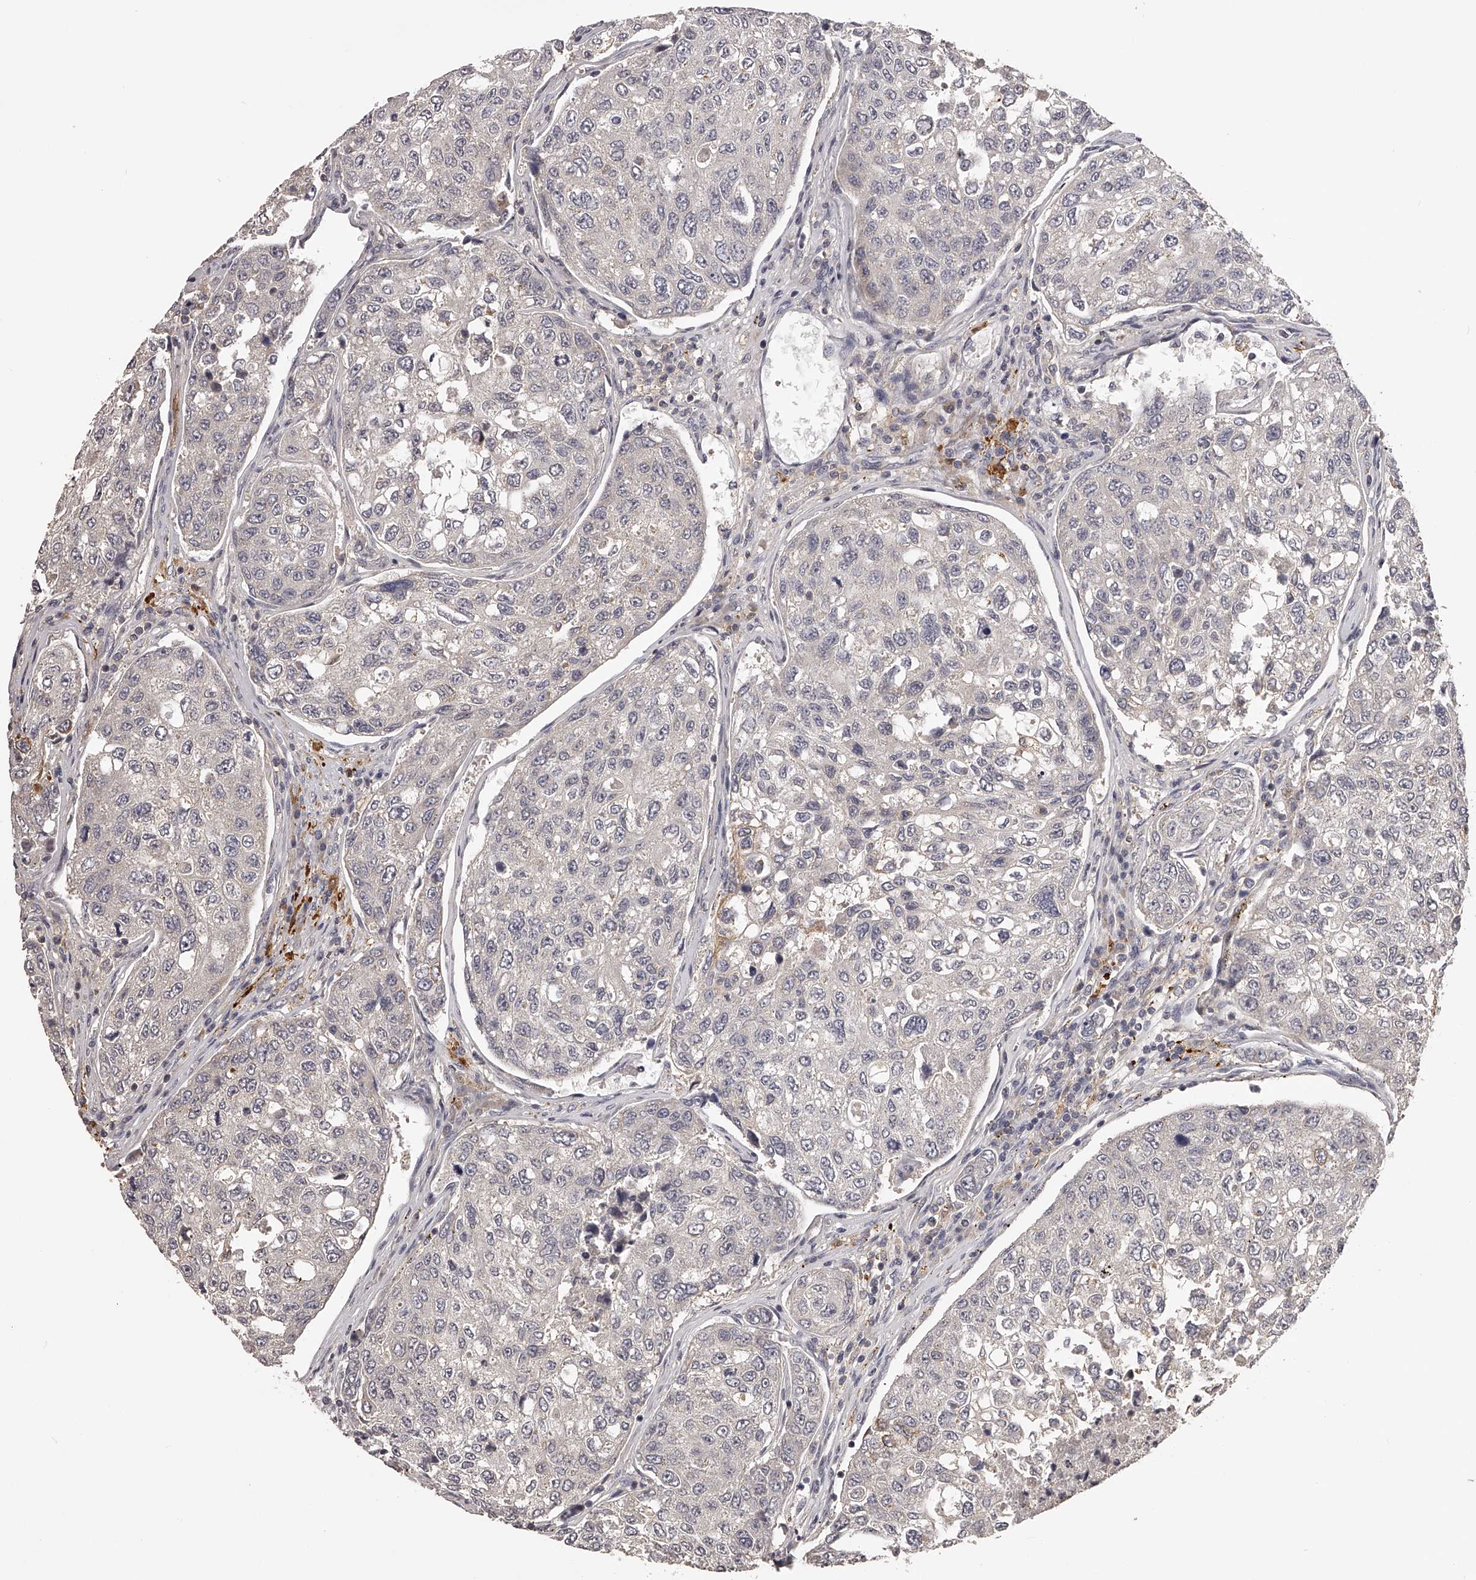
{"staining": {"intensity": "negative", "quantity": "none", "location": "none"}, "tissue": "urothelial cancer", "cell_type": "Tumor cells", "image_type": "cancer", "snomed": [{"axis": "morphology", "description": "Urothelial carcinoma, High grade"}, {"axis": "topography", "description": "Lymph node"}, {"axis": "topography", "description": "Urinary bladder"}], "caption": "This is a micrograph of immunohistochemistry (IHC) staining of urothelial cancer, which shows no positivity in tumor cells.", "gene": "TNN", "patient": {"sex": "male", "age": 51}}